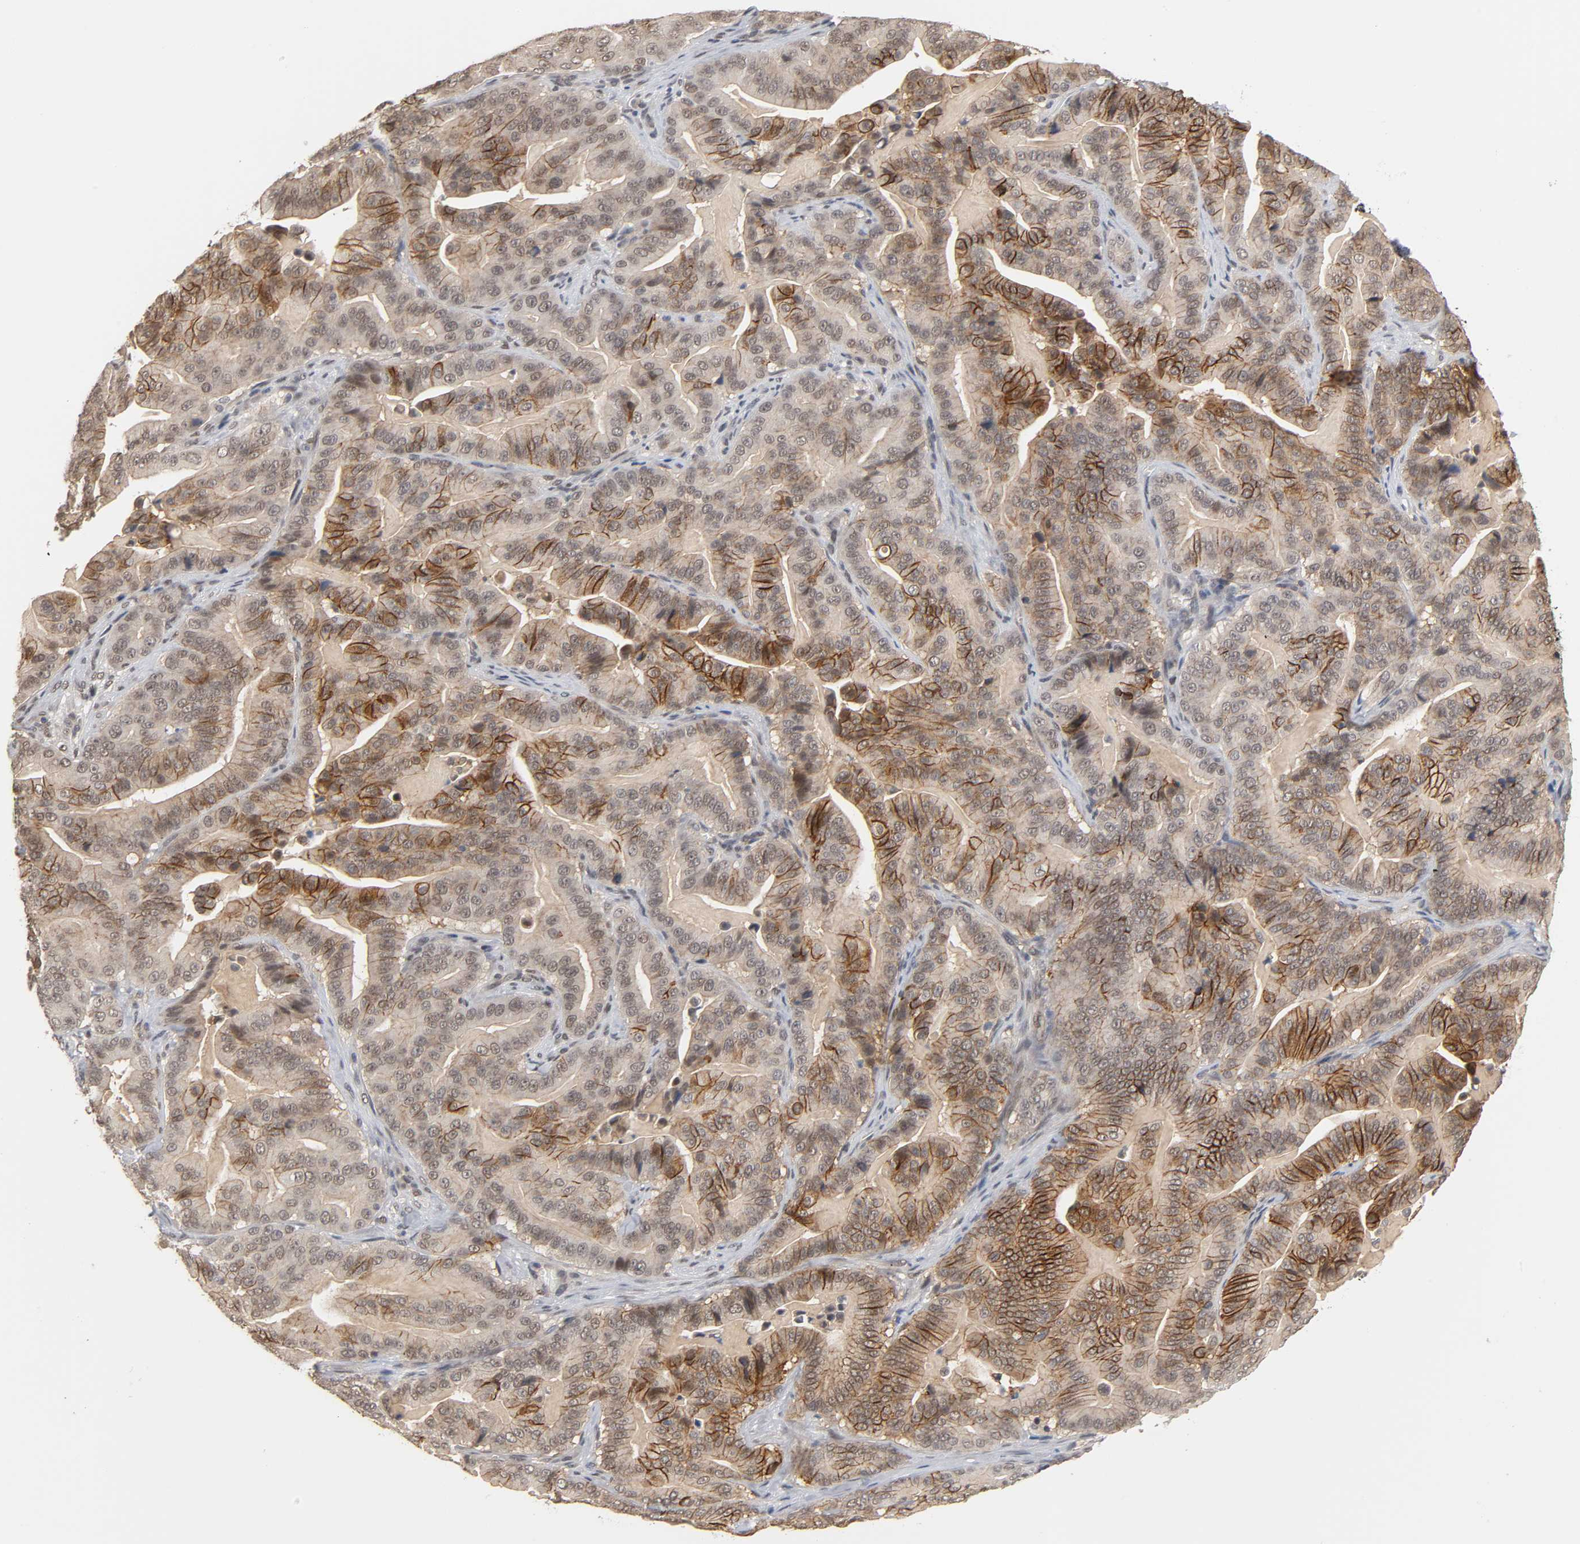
{"staining": {"intensity": "strong", "quantity": ">75%", "location": "cytoplasmic/membranous"}, "tissue": "pancreatic cancer", "cell_type": "Tumor cells", "image_type": "cancer", "snomed": [{"axis": "morphology", "description": "Adenocarcinoma, NOS"}, {"axis": "topography", "description": "Pancreas"}], "caption": "This micrograph shows immunohistochemistry staining of human adenocarcinoma (pancreatic), with high strong cytoplasmic/membranous staining in approximately >75% of tumor cells.", "gene": "HTR1E", "patient": {"sex": "male", "age": 63}}